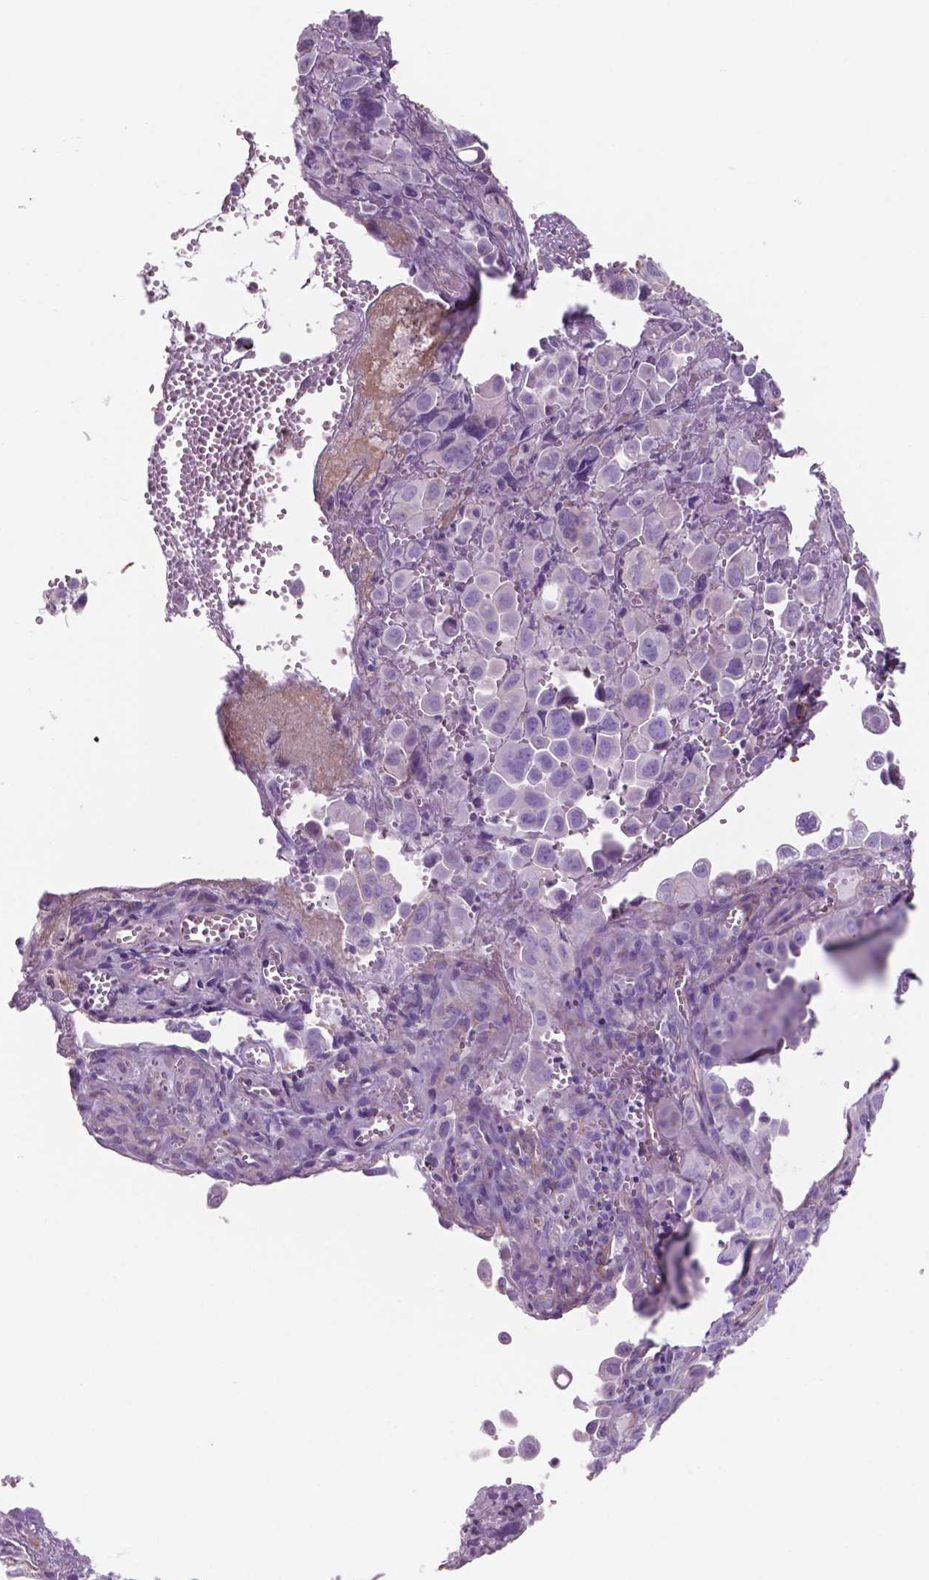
{"staining": {"intensity": "negative", "quantity": "none", "location": "none"}, "tissue": "cervical cancer", "cell_type": "Tumor cells", "image_type": "cancer", "snomed": [{"axis": "morphology", "description": "Squamous cell carcinoma, NOS"}, {"axis": "topography", "description": "Cervix"}], "caption": "Immunohistochemistry of human cervical cancer reveals no staining in tumor cells.", "gene": "TOR2A", "patient": {"sex": "female", "age": 55}}